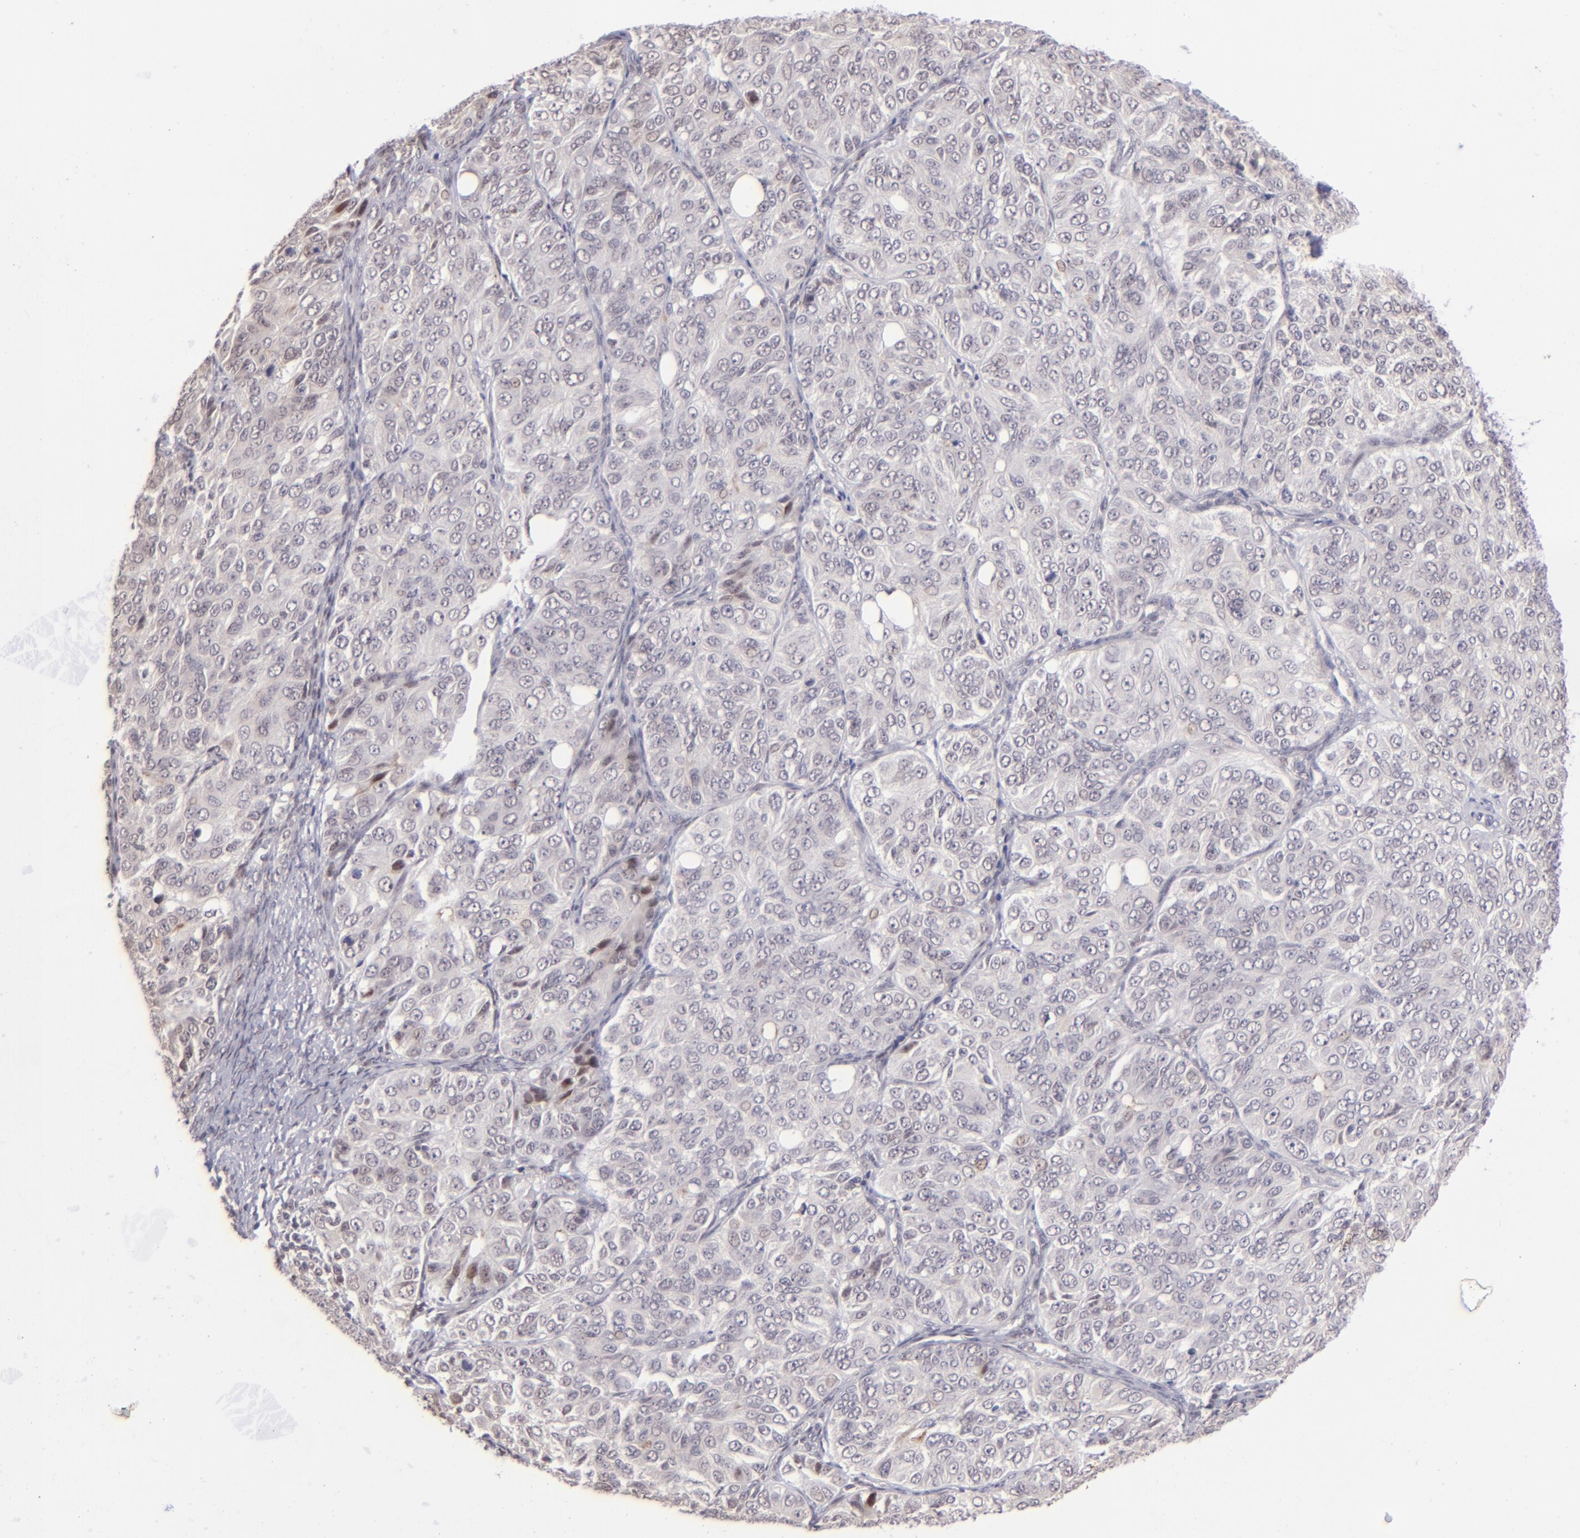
{"staining": {"intensity": "weak", "quantity": "<25%", "location": "nuclear"}, "tissue": "ovarian cancer", "cell_type": "Tumor cells", "image_type": "cancer", "snomed": [{"axis": "morphology", "description": "Carcinoma, endometroid"}, {"axis": "topography", "description": "Ovary"}], "caption": "Tumor cells show no significant positivity in ovarian endometroid carcinoma. The staining is performed using DAB brown chromogen with nuclei counter-stained in using hematoxylin.", "gene": "RARB", "patient": {"sex": "female", "age": 51}}